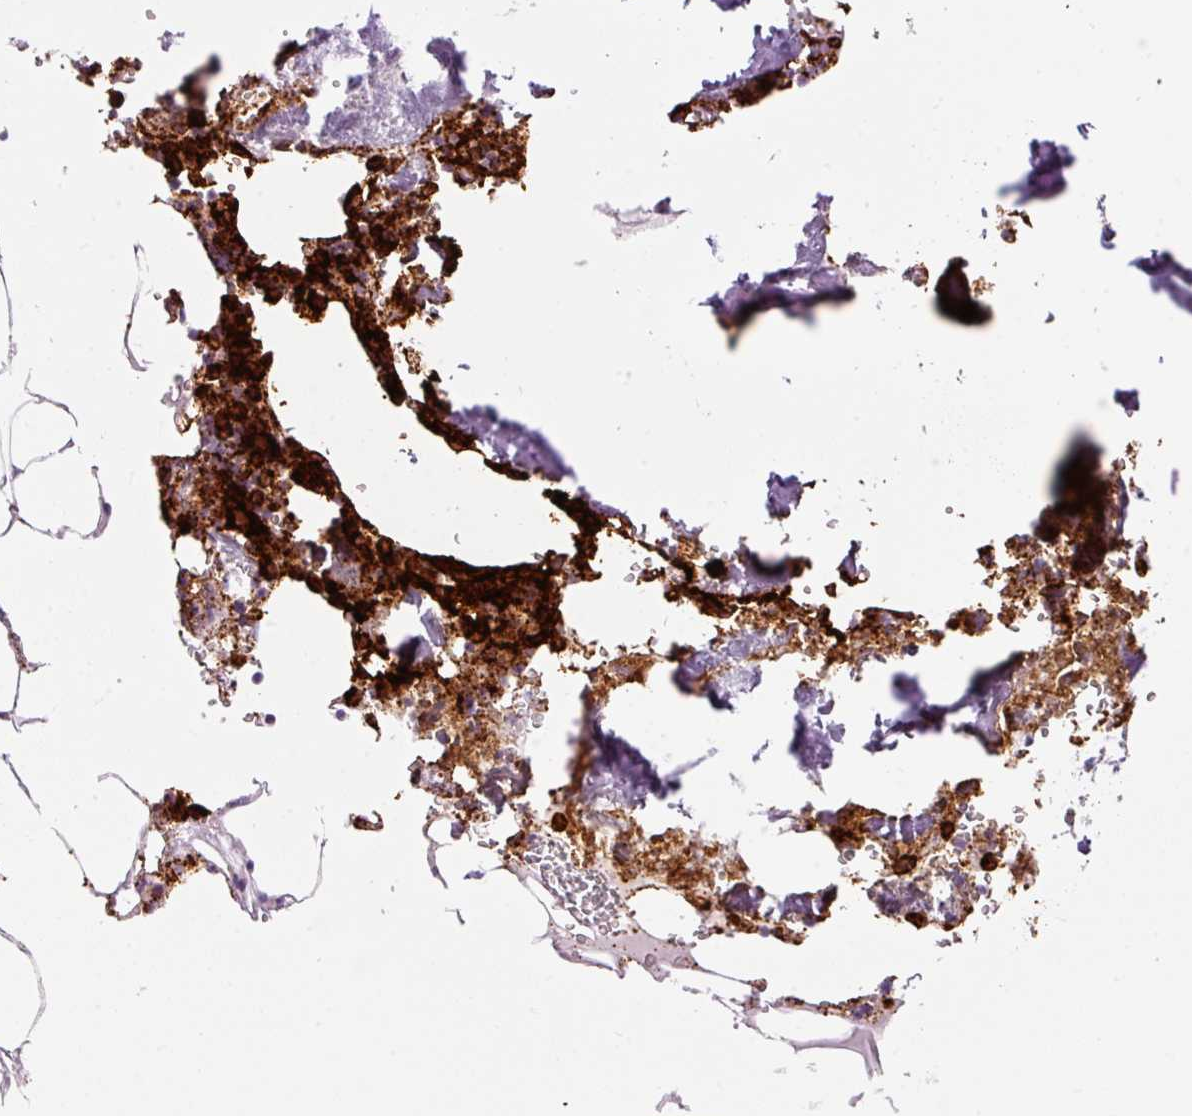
{"staining": {"intensity": "strong", "quantity": "25%-75%", "location": "cytoplasmic/membranous"}, "tissue": "bone marrow", "cell_type": "Hematopoietic cells", "image_type": "normal", "snomed": [{"axis": "morphology", "description": "Normal tissue, NOS"}, {"axis": "topography", "description": "Bone marrow"}], "caption": "Human bone marrow stained with a brown dye shows strong cytoplasmic/membranous positive staining in about 25%-75% of hematopoietic cells.", "gene": "MAP3K3", "patient": {"sex": "male", "age": 54}}